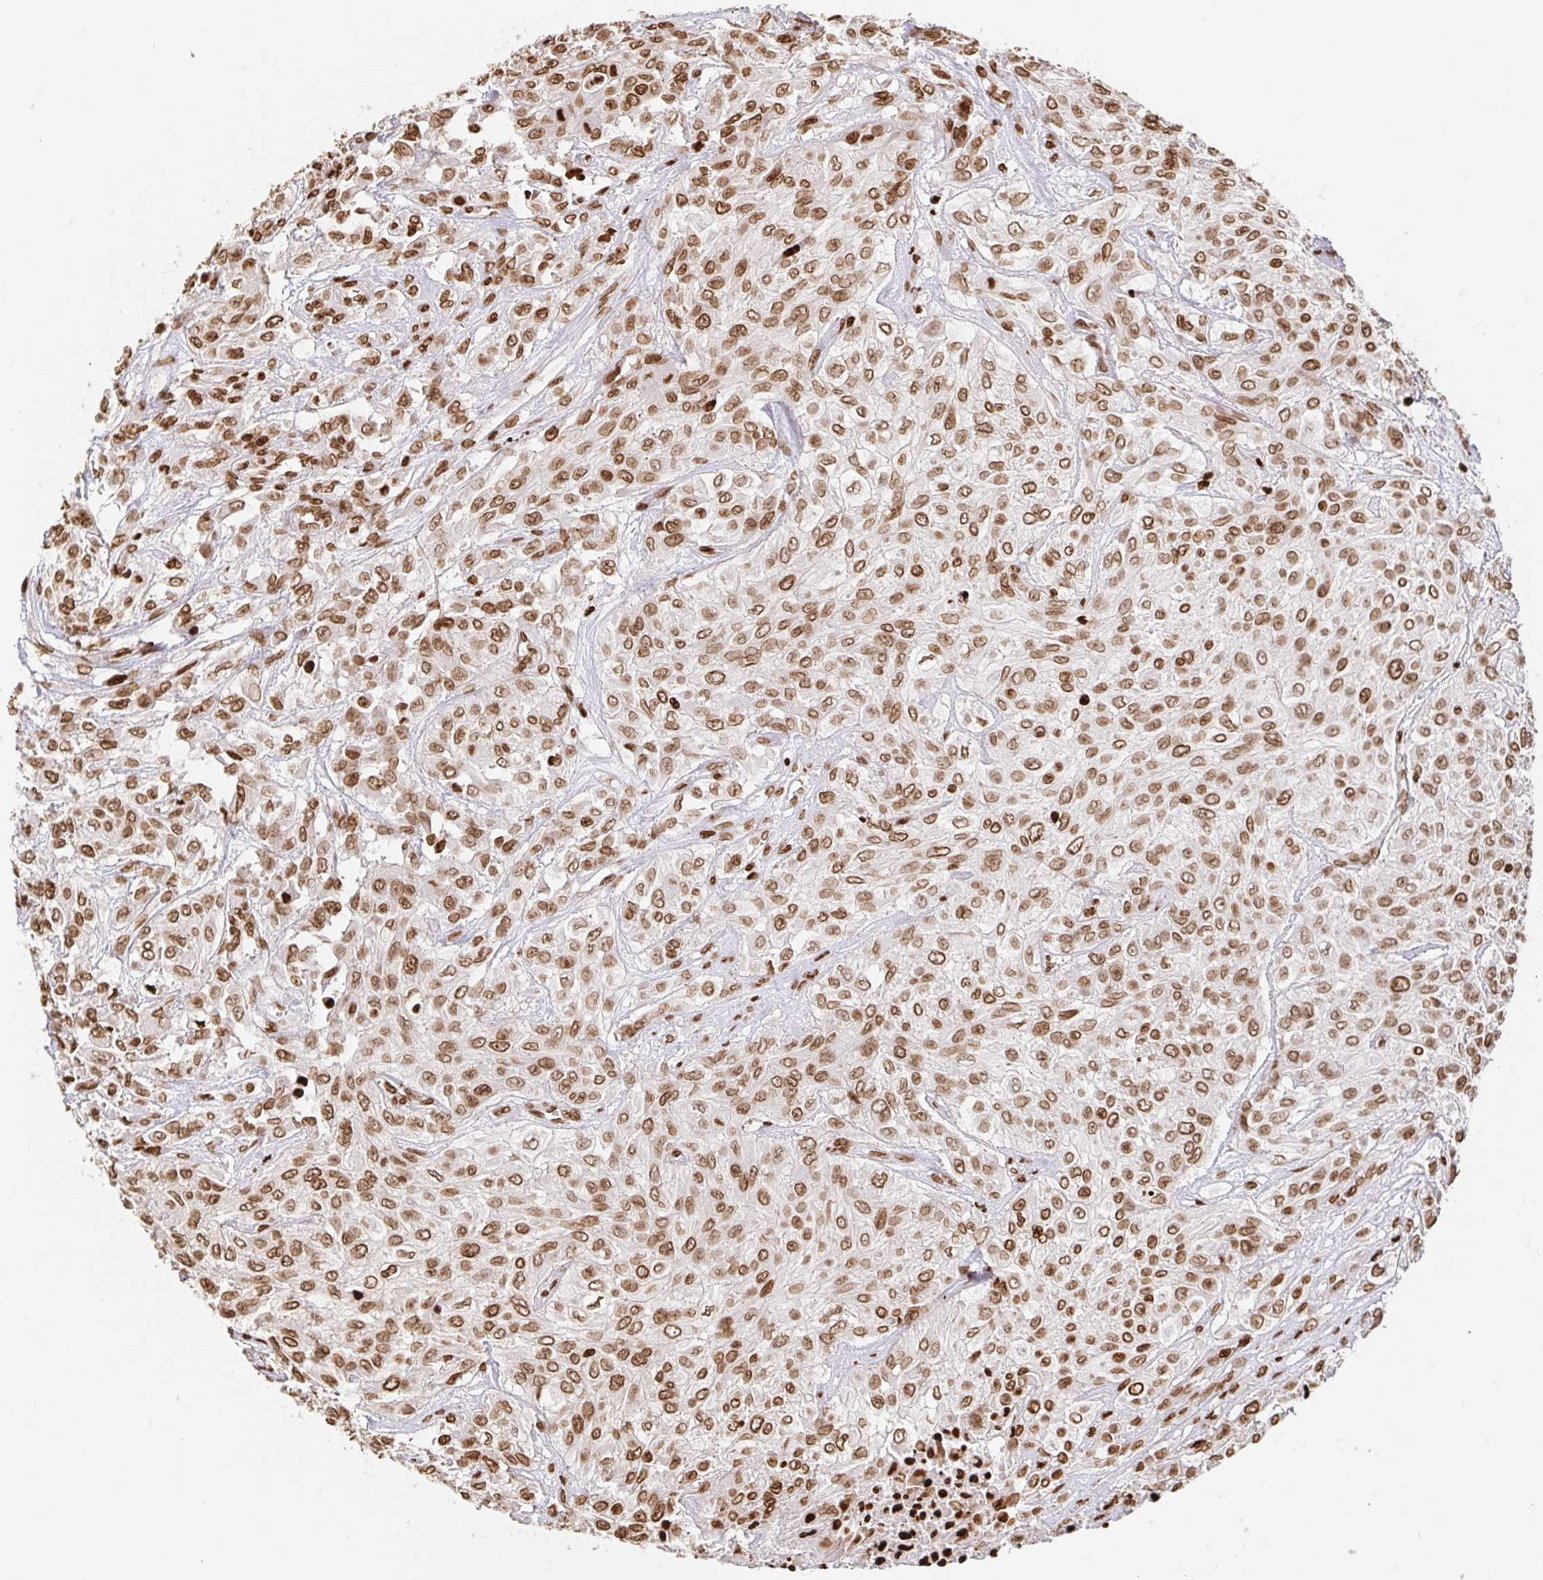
{"staining": {"intensity": "moderate", "quantity": ">75%", "location": "cytoplasmic/membranous,nuclear"}, "tissue": "urothelial cancer", "cell_type": "Tumor cells", "image_type": "cancer", "snomed": [{"axis": "morphology", "description": "Urothelial carcinoma, High grade"}, {"axis": "topography", "description": "Urinary bladder"}], "caption": "This micrograph reveals IHC staining of human urothelial cancer, with medium moderate cytoplasmic/membranous and nuclear staining in approximately >75% of tumor cells.", "gene": "H2BC5", "patient": {"sex": "male", "age": 57}}